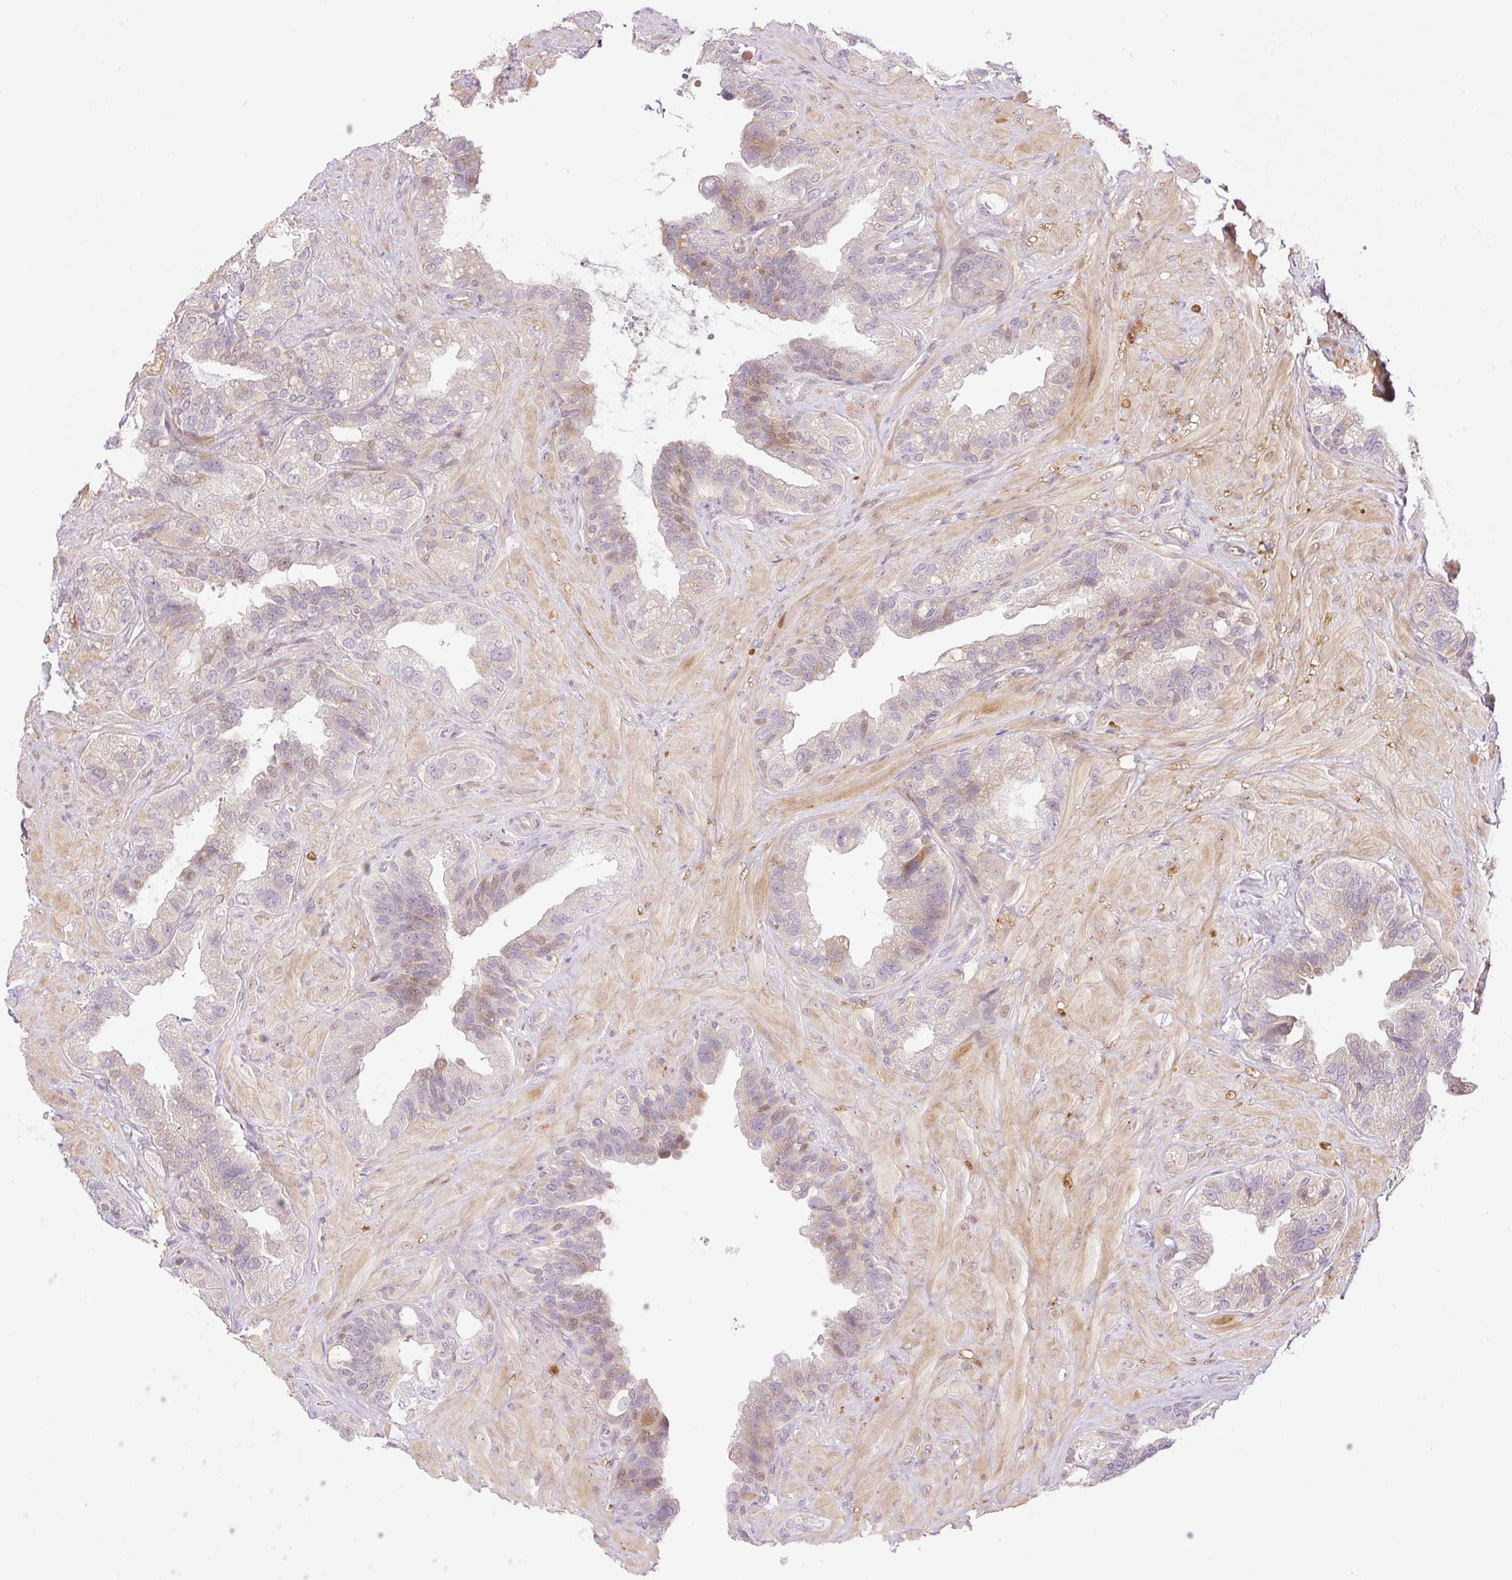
{"staining": {"intensity": "weak", "quantity": "<25%", "location": "cytoplasmic/membranous,nuclear"}, "tissue": "seminal vesicle", "cell_type": "Glandular cells", "image_type": "normal", "snomed": [{"axis": "morphology", "description": "Normal tissue, NOS"}, {"axis": "topography", "description": "Seminal veicle"}, {"axis": "topography", "description": "Peripheral nerve tissue"}], "caption": "Image shows no significant protein expression in glandular cells of unremarkable seminal vesicle.", "gene": "ZNF394", "patient": {"sex": "male", "age": 76}}